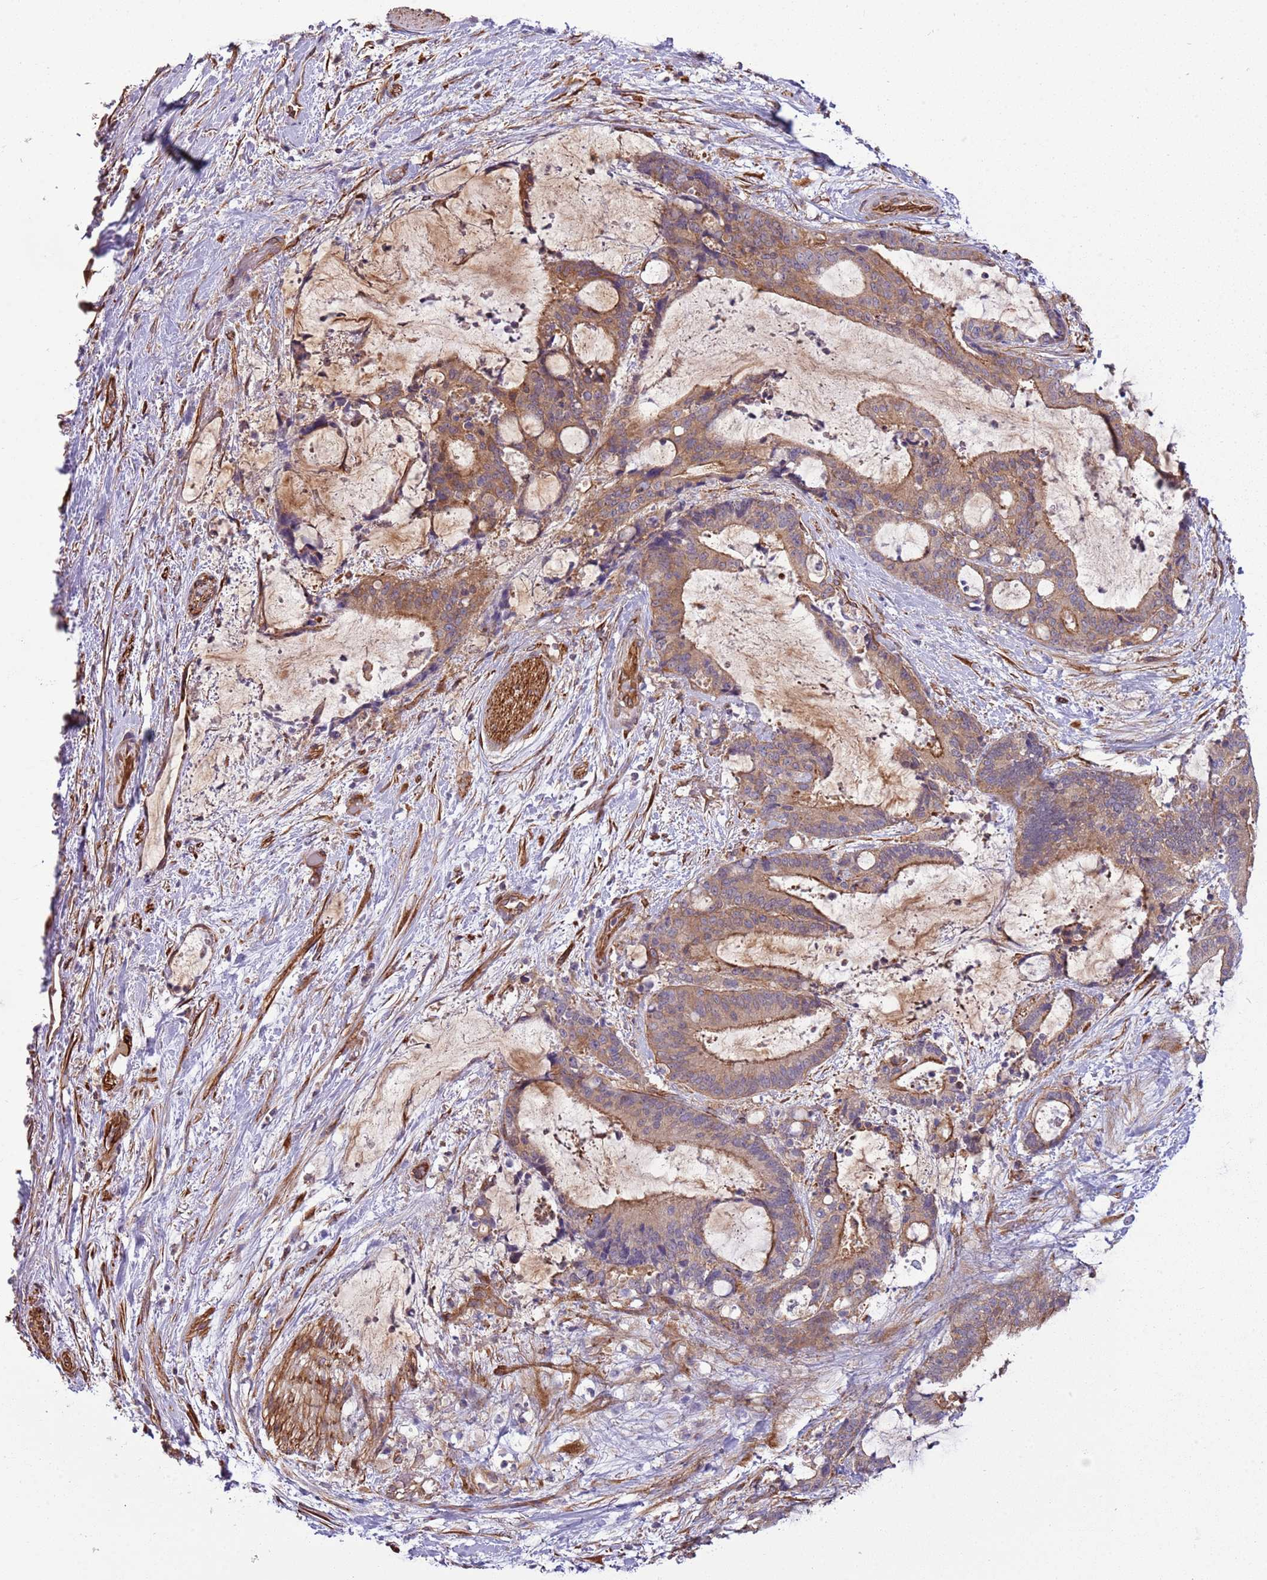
{"staining": {"intensity": "moderate", "quantity": ">75%", "location": "cytoplasmic/membranous"}, "tissue": "liver cancer", "cell_type": "Tumor cells", "image_type": "cancer", "snomed": [{"axis": "morphology", "description": "Normal tissue, NOS"}, {"axis": "morphology", "description": "Cholangiocarcinoma"}, {"axis": "topography", "description": "Liver"}, {"axis": "topography", "description": "Peripheral nerve tissue"}], "caption": "Protein expression by immunohistochemistry exhibits moderate cytoplasmic/membranous positivity in about >75% of tumor cells in liver cancer (cholangiocarcinoma). (DAB (3,3'-diaminobenzidine) IHC, brown staining for protein, blue staining for nuclei).", "gene": "GNL1", "patient": {"sex": "female", "age": 73}}